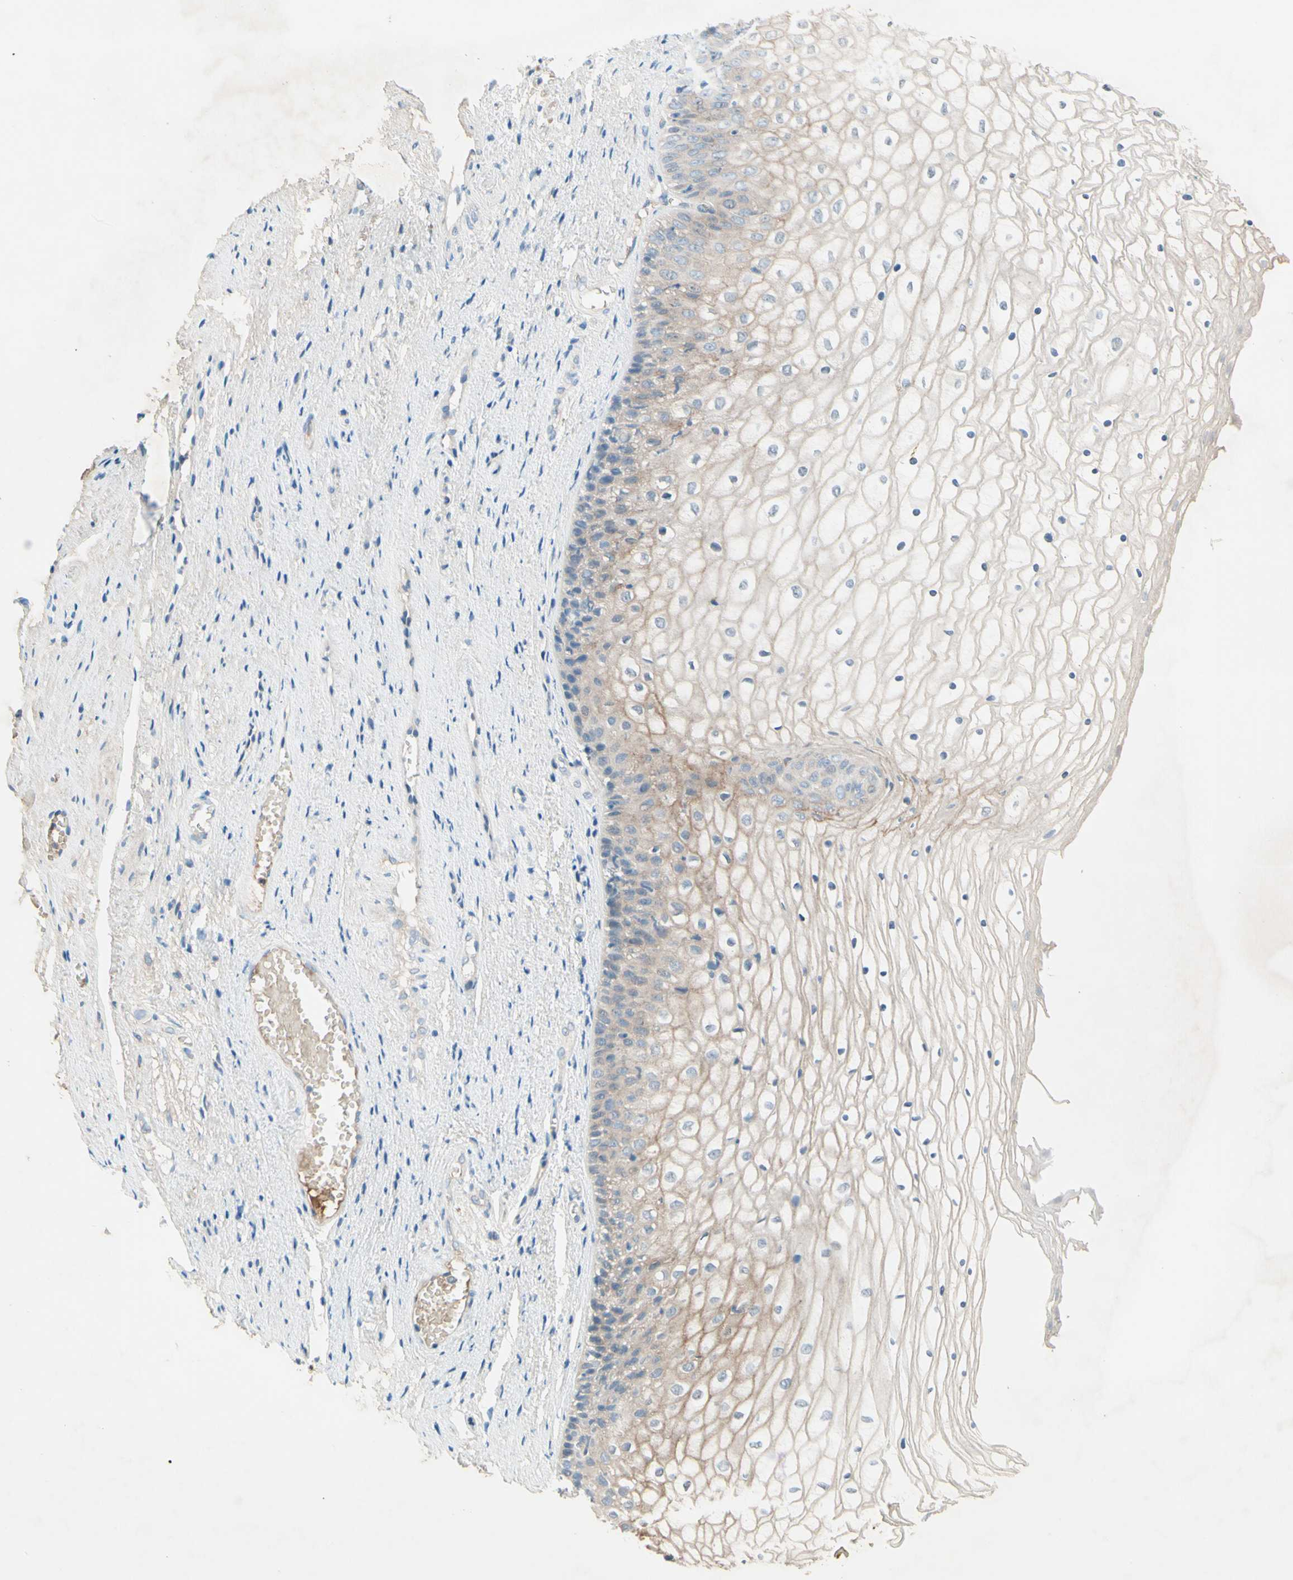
{"staining": {"intensity": "weak", "quantity": "25%-75%", "location": "cytoplasmic/membranous"}, "tissue": "vagina", "cell_type": "Squamous epithelial cells", "image_type": "normal", "snomed": [{"axis": "morphology", "description": "Normal tissue, NOS"}, {"axis": "topography", "description": "Vagina"}], "caption": "DAB immunohistochemical staining of unremarkable vagina displays weak cytoplasmic/membranous protein expression in about 25%-75% of squamous epithelial cells. (DAB = brown stain, brightfield microscopy at high magnification).", "gene": "IL2", "patient": {"sex": "female", "age": 34}}